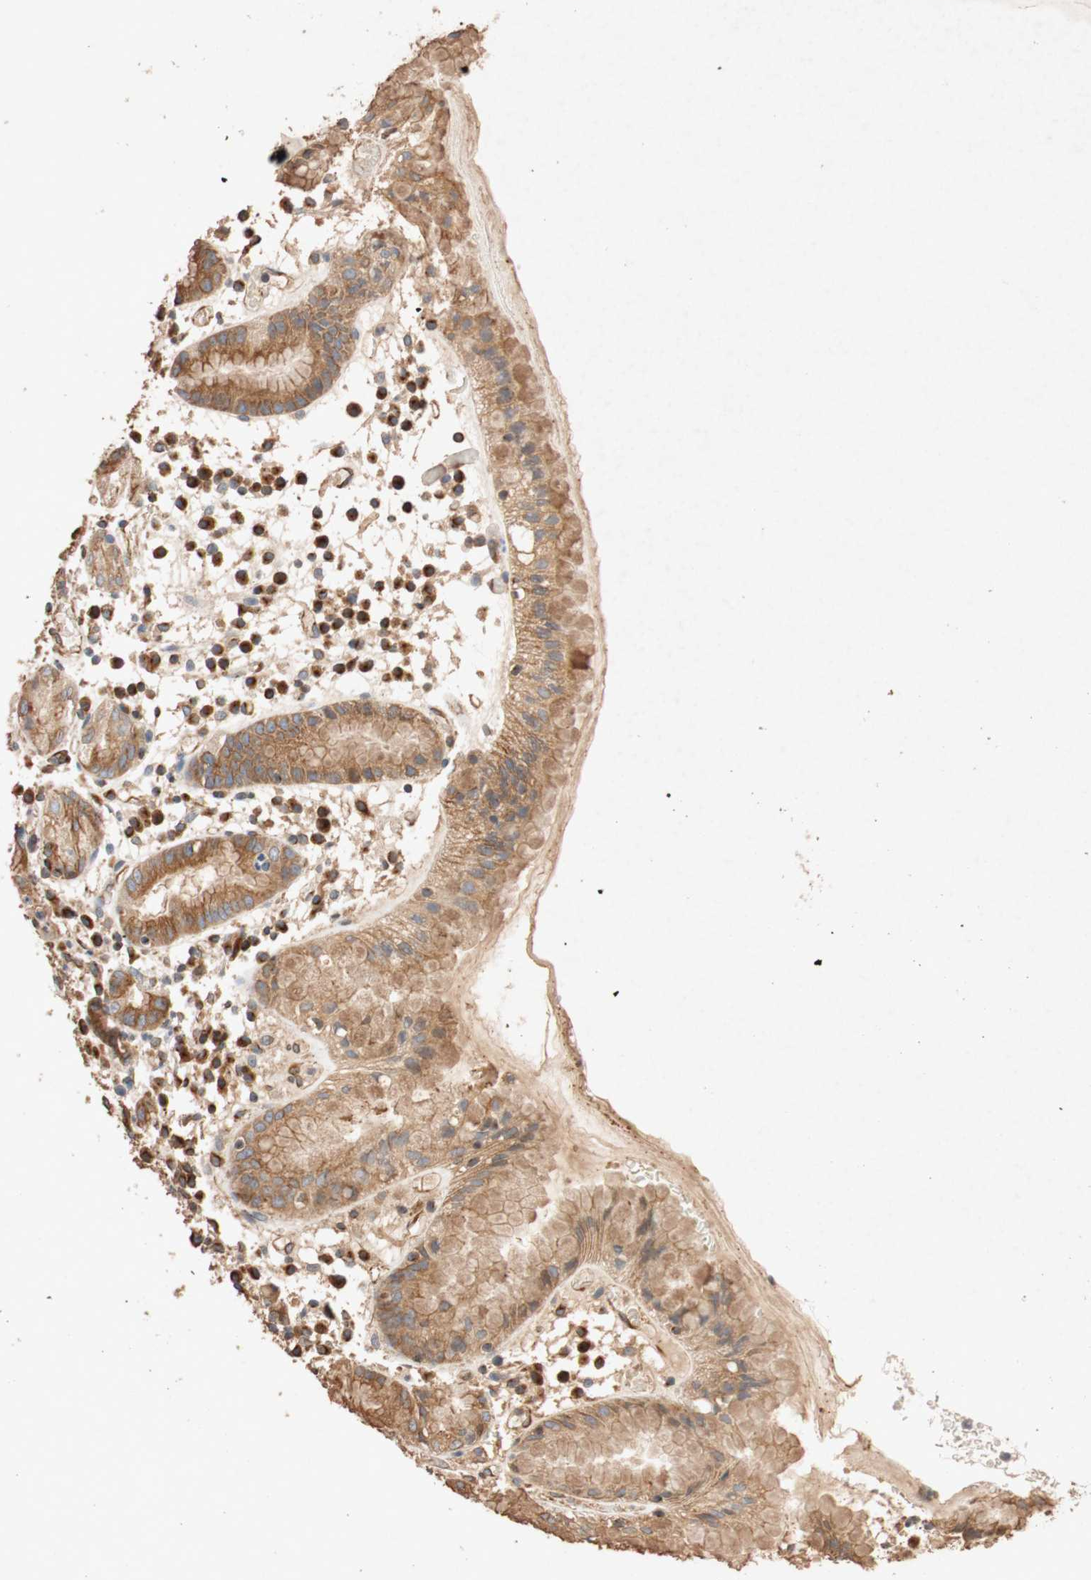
{"staining": {"intensity": "moderate", "quantity": ">75%", "location": "cytoplasmic/membranous"}, "tissue": "stomach", "cell_type": "Glandular cells", "image_type": "normal", "snomed": [{"axis": "morphology", "description": "Normal tissue, NOS"}, {"axis": "topography", "description": "Stomach"}, {"axis": "topography", "description": "Stomach, lower"}], "caption": "DAB (3,3'-diaminobenzidine) immunohistochemical staining of normal stomach shows moderate cytoplasmic/membranous protein positivity in about >75% of glandular cells.", "gene": "TUBB", "patient": {"sex": "female", "age": 75}}